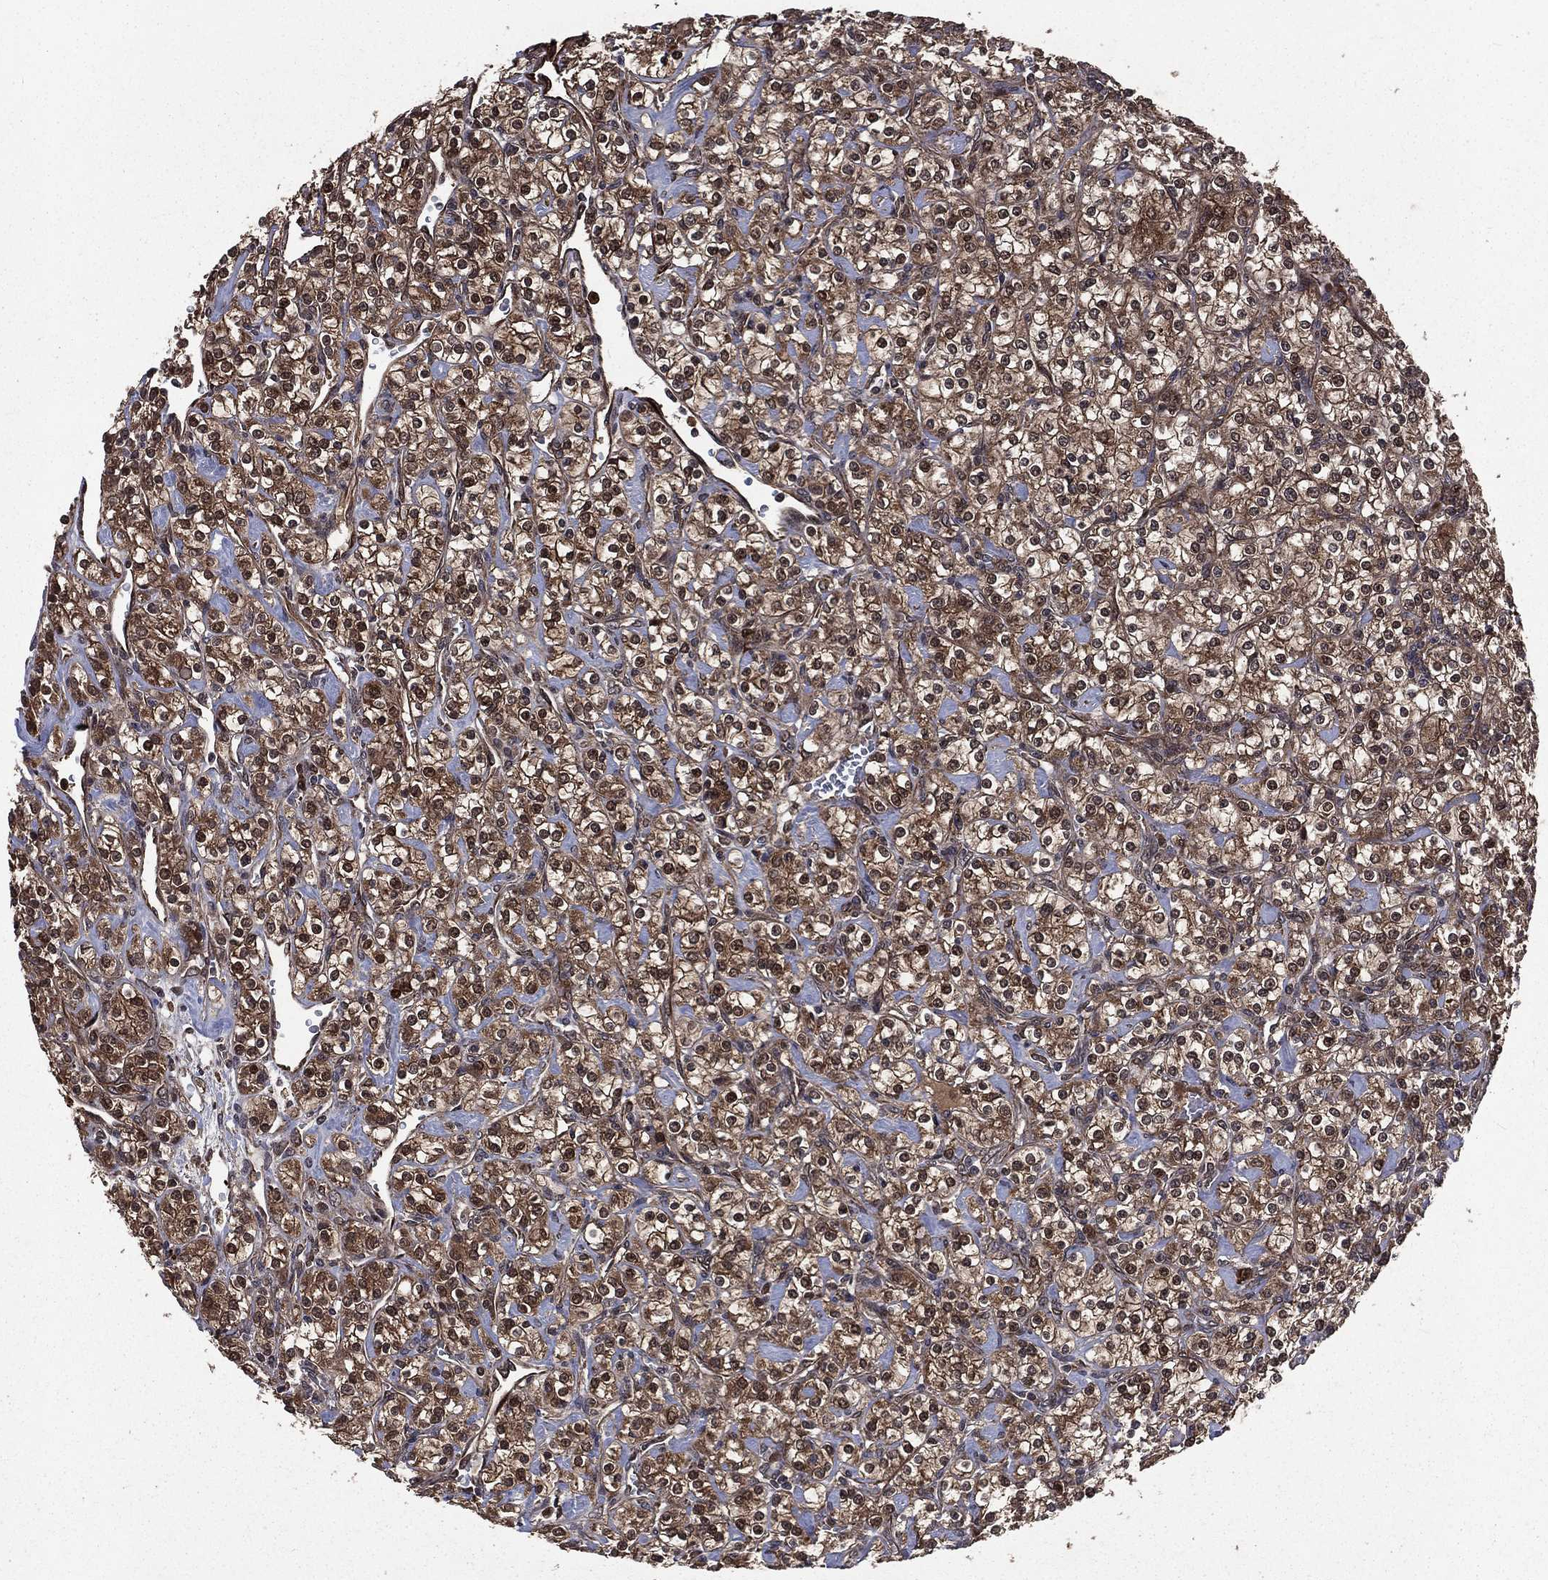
{"staining": {"intensity": "strong", "quantity": ">75%", "location": "cytoplasmic/membranous,nuclear"}, "tissue": "renal cancer", "cell_type": "Tumor cells", "image_type": "cancer", "snomed": [{"axis": "morphology", "description": "Adenocarcinoma, NOS"}, {"axis": "topography", "description": "Kidney"}], "caption": "Immunohistochemistry staining of adenocarcinoma (renal), which shows high levels of strong cytoplasmic/membranous and nuclear staining in approximately >75% of tumor cells indicating strong cytoplasmic/membranous and nuclear protein staining. The staining was performed using DAB (brown) for protein detection and nuclei were counterstained in hematoxylin (blue).", "gene": "LENG8", "patient": {"sex": "male", "age": 77}}